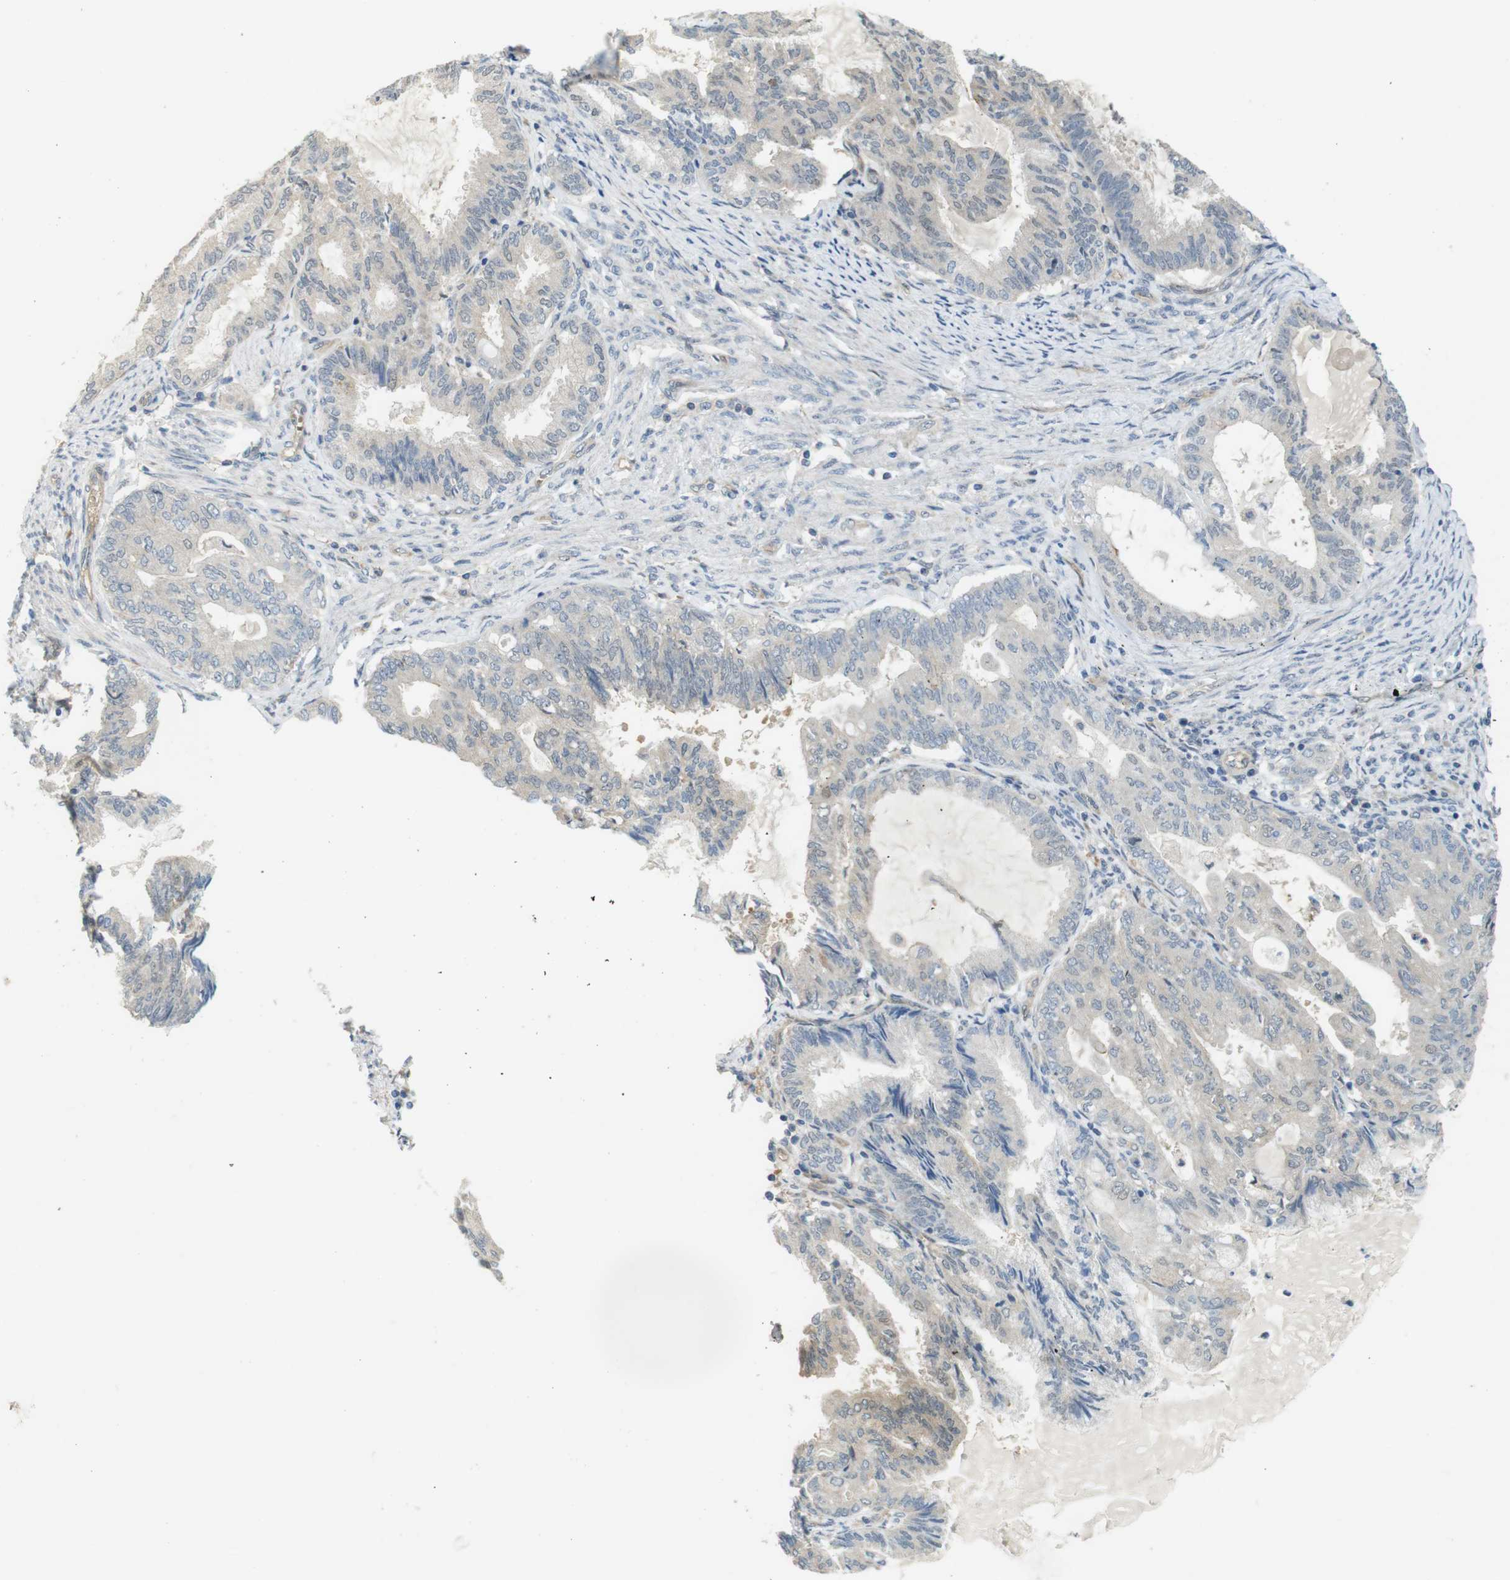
{"staining": {"intensity": "weak", "quantity": "<25%", "location": "cytoplasmic/membranous,nuclear"}, "tissue": "endometrial cancer", "cell_type": "Tumor cells", "image_type": "cancer", "snomed": [{"axis": "morphology", "description": "Adenocarcinoma, NOS"}, {"axis": "topography", "description": "Endometrium"}], "caption": "Tumor cells are negative for brown protein staining in endometrial cancer.", "gene": "ABHD15", "patient": {"sex": "female", "age": 86}}